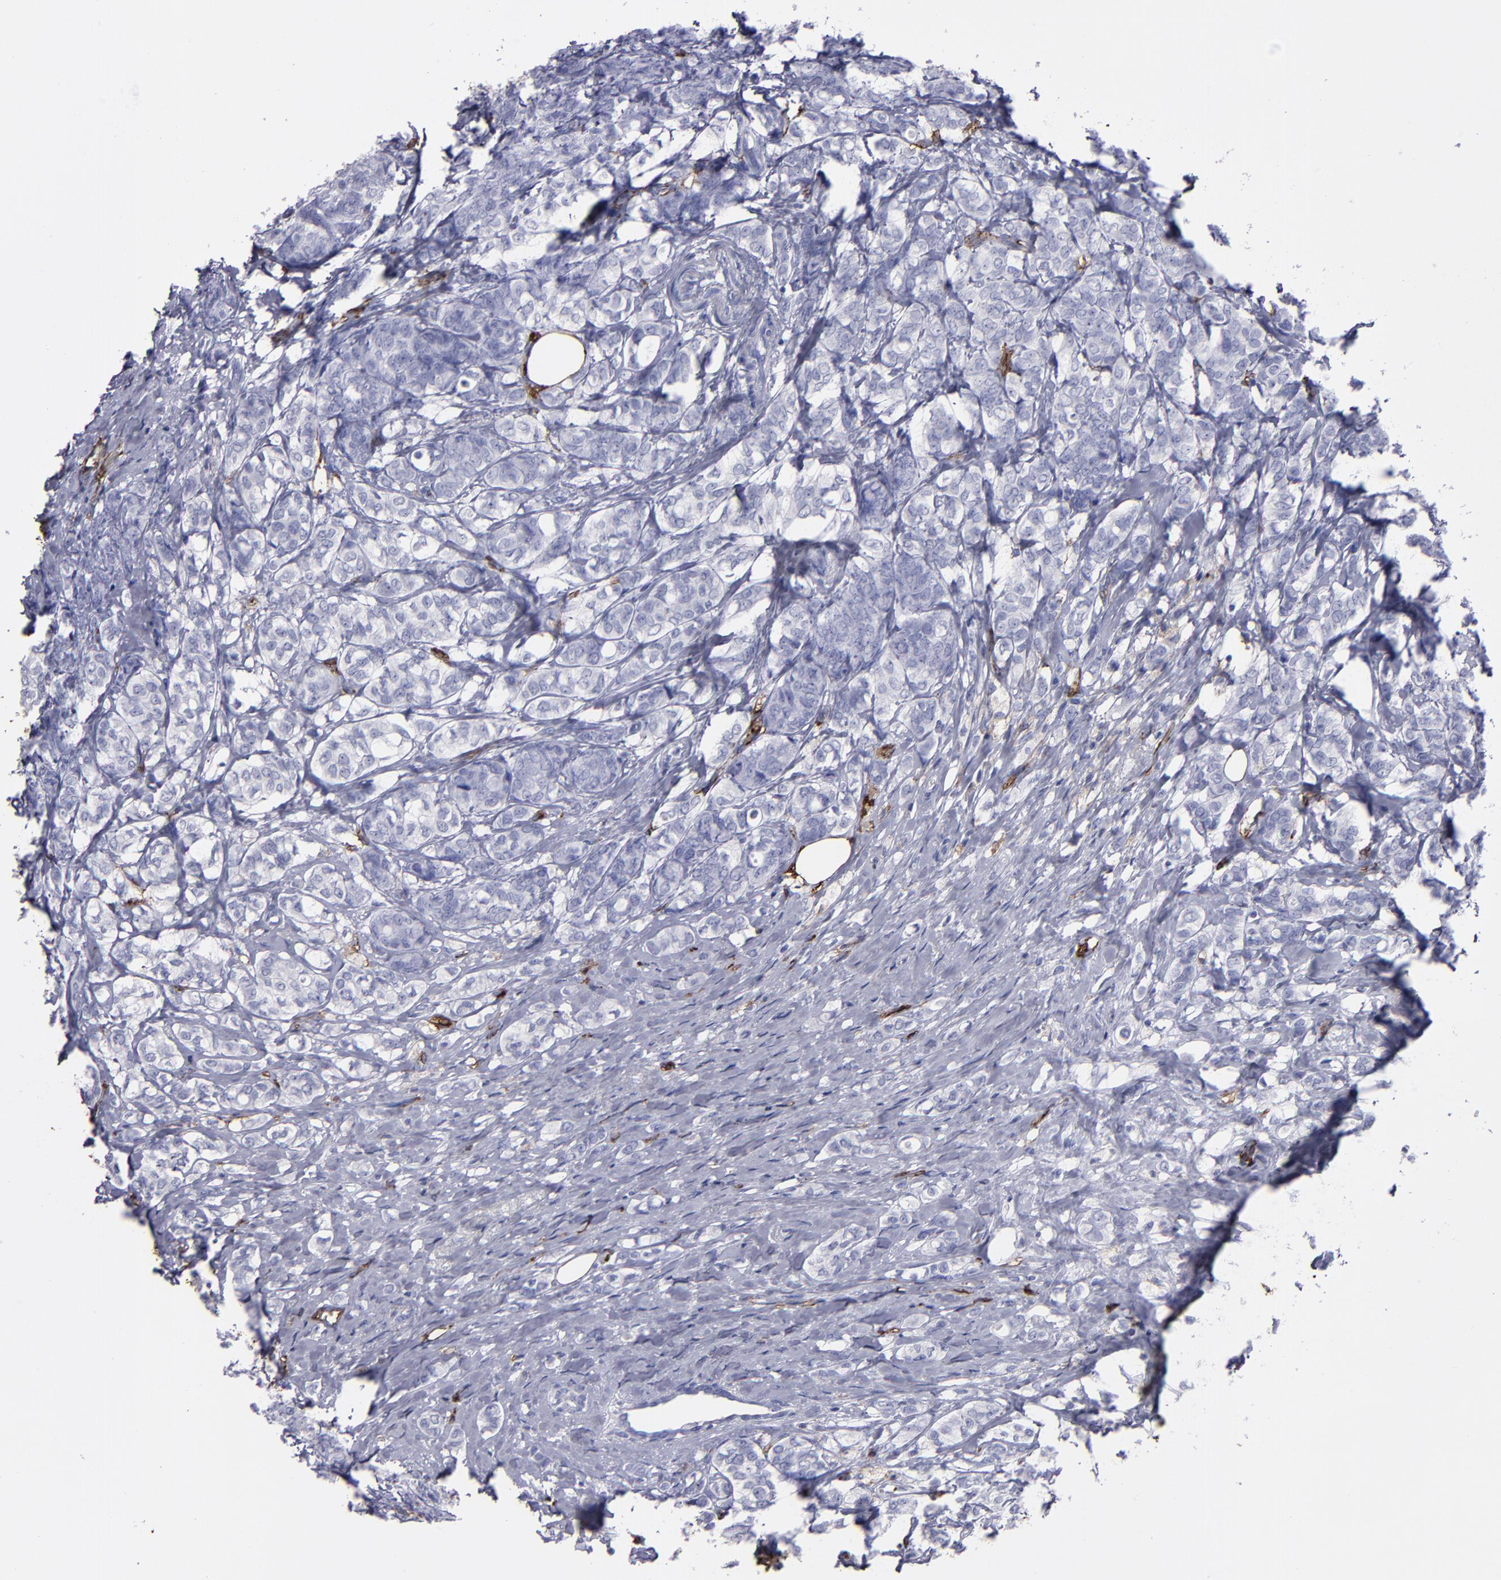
{"staining": {"intensity": "negative", "quantity": "none", "location": "none"}, "tissue": "breast cancer", "cell_type": "Tumor cells", "image_type": "cancer", "snomed": [{"axis": "morphology", "description": "Lobular carcinoma"}, {"axis": "topography", "description": "Breast"}], "caption": "High magnification brightfield microscopy of breast cancer stained with DAB (3,3'-diaminobenzidine) (brown) and counterstained with hematoxylin (blue): tumor cells show no significant expression. (DAB IHC, high magnification).", "gene": "CD36", "patient": {"sex": "female", "age": 60}}